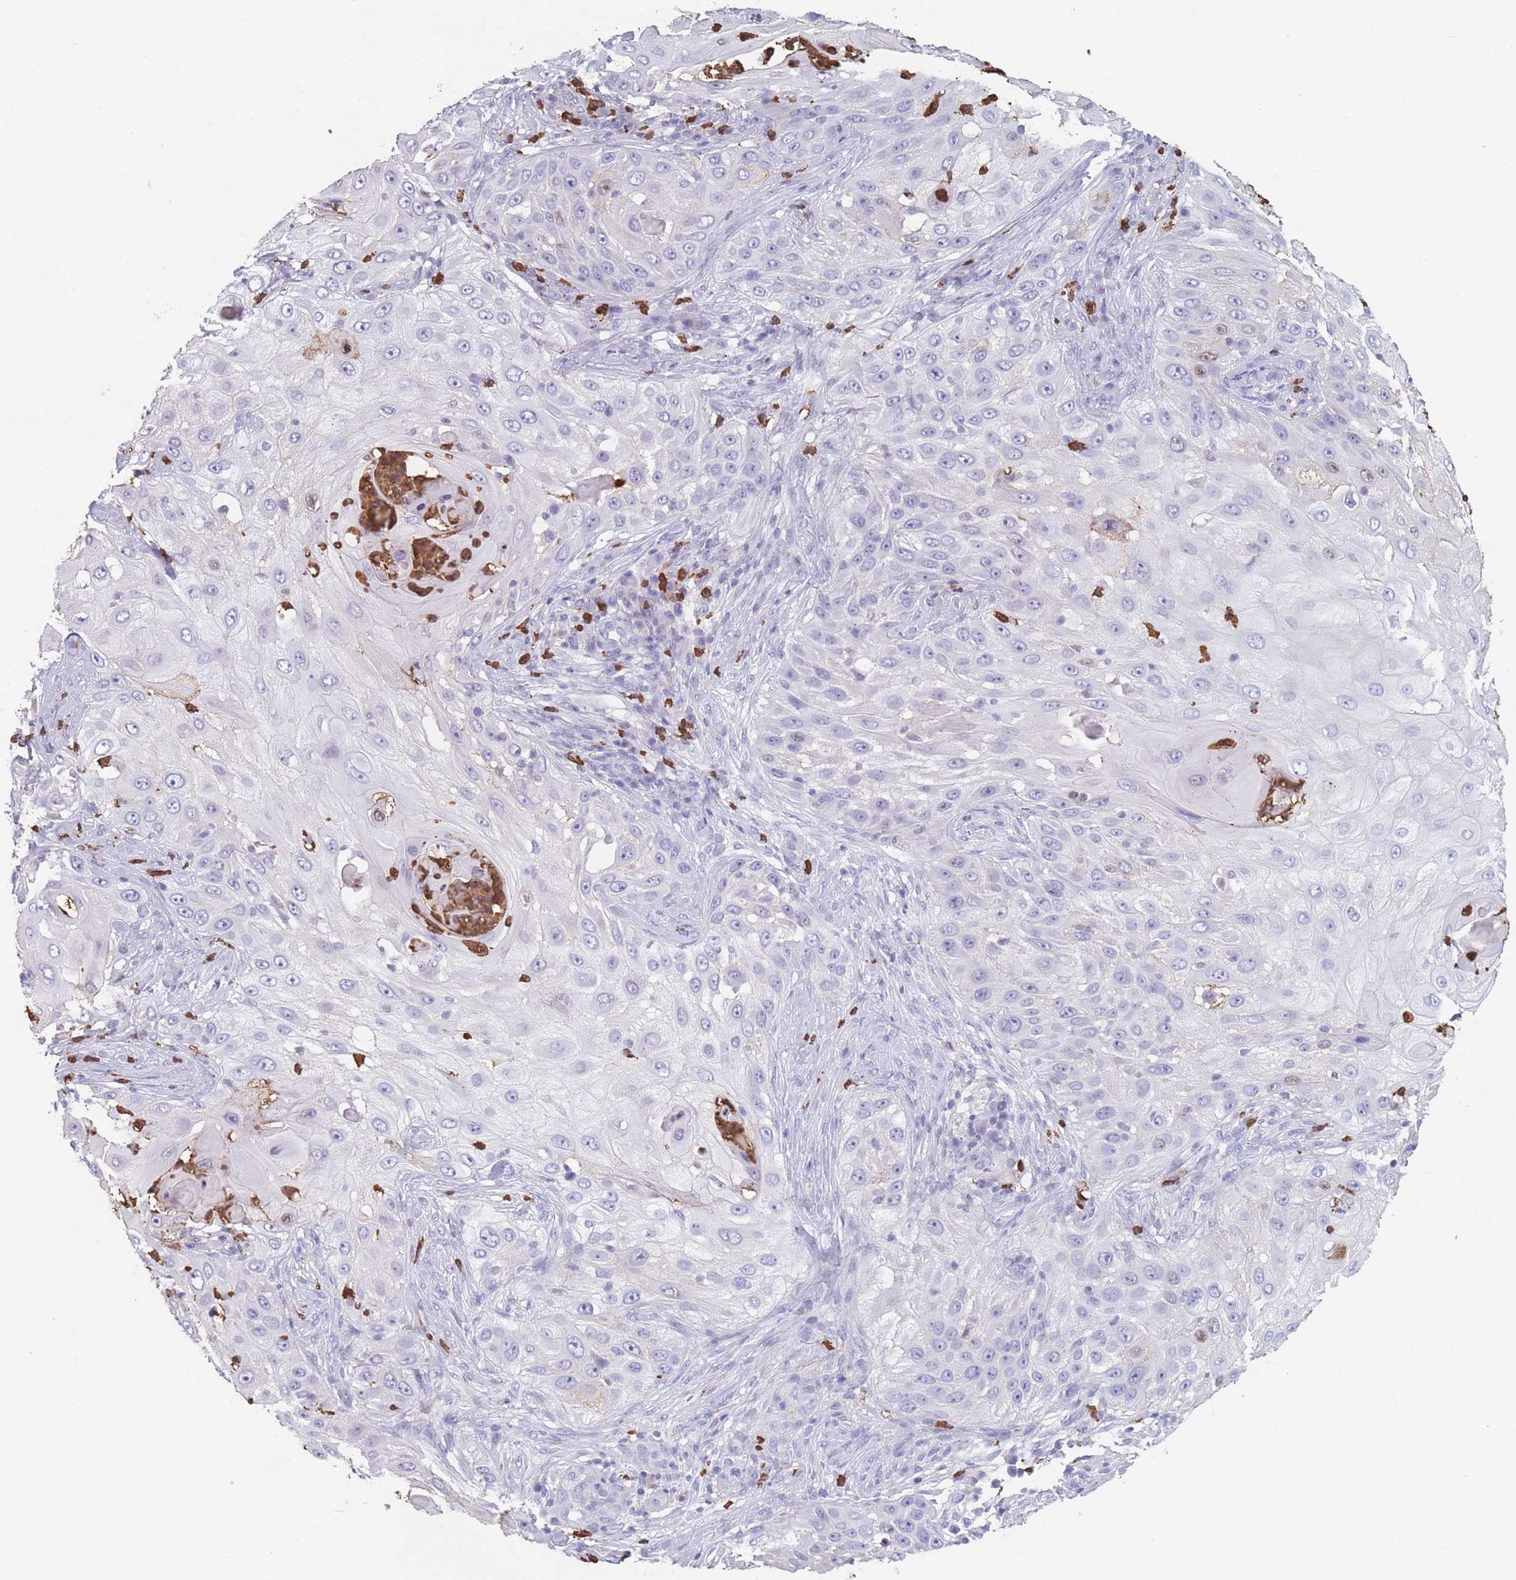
{"staining": {"intensity": "negative", "quantity": "none", "location": "none"}, "tissue": "skin cancer", "cell_type": "Tumor cells", "image_type": "cancer", "snomed": [{"axis": "morphology", "description": "Squamous cell carcinoma, NOS"}, {"axis": "topography", "description": "Skin"}], "caption": "Skin cancer (squamous cell carcinoma) was stained to show a protein in brown. There is no significant staining in tumor cells.", "gene": "ATP1A3", "patient": {"sex": "female", "age": 44}}